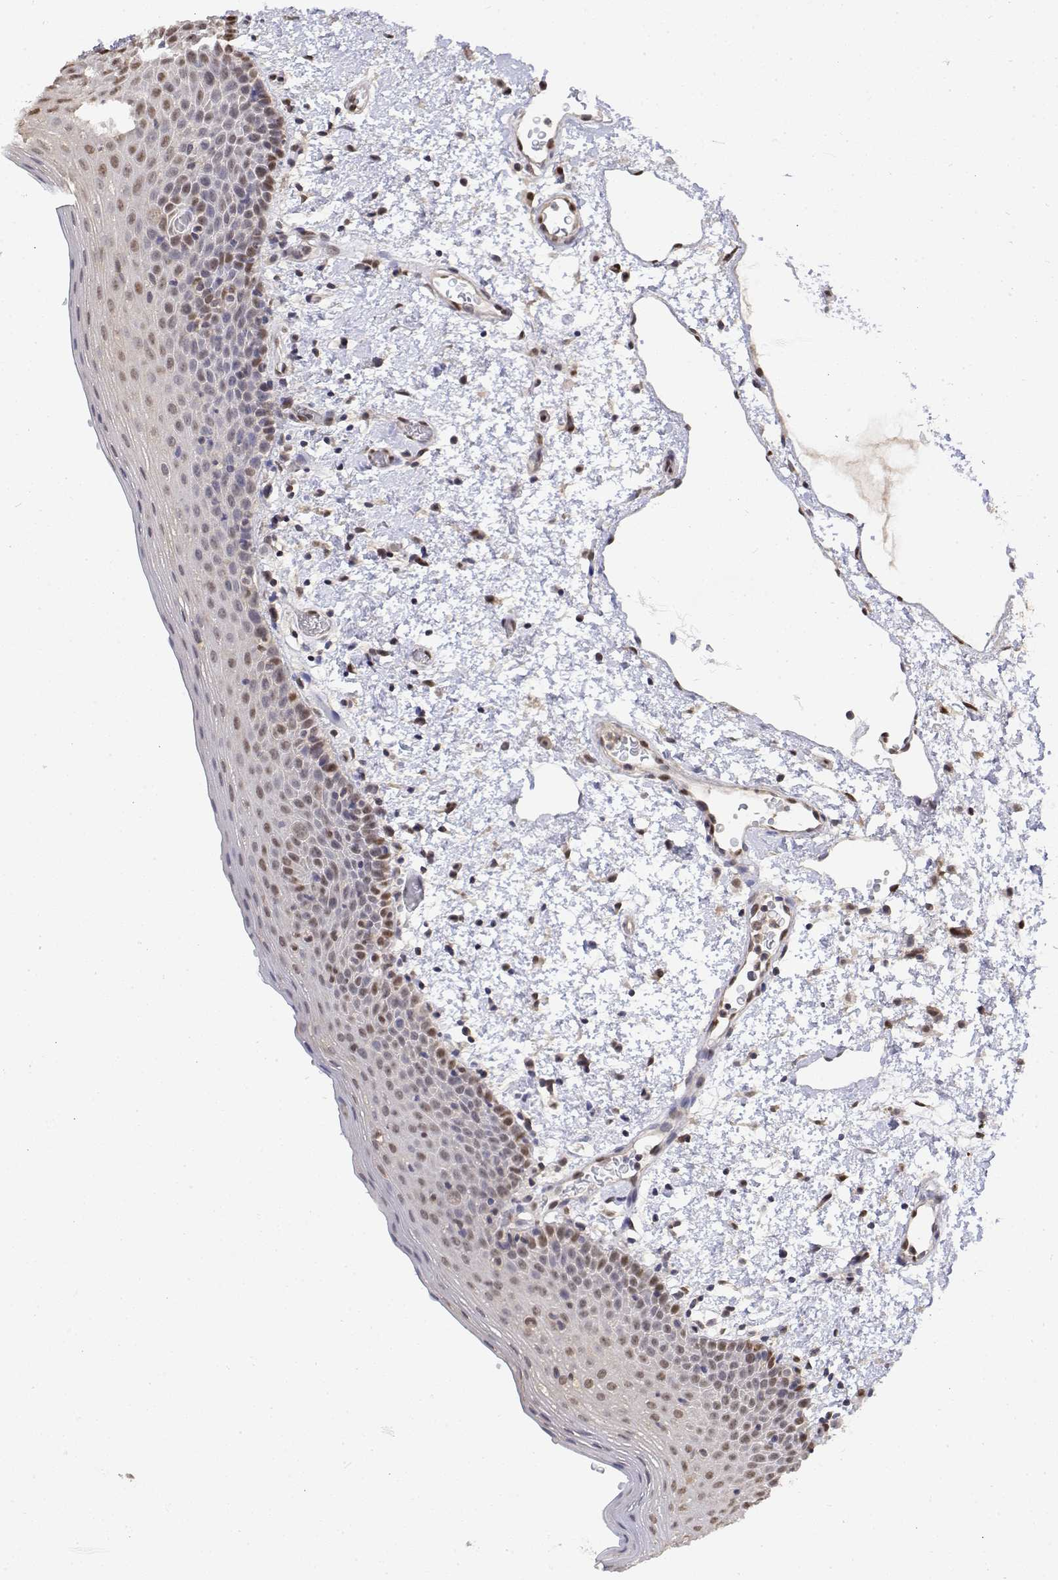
{"staining": {"intensity": "moderate", "quantity": "<25%", "location": "nuclear"}, "tissue": "oral mucosa", "cell_type": "Squamous epithelial cells", "image_type": "normal", "snomed": [{"axis": "morphology", "description": "Normal tissue, NOS"}, {"axis": "topography", "description": "Oral tissue"}, {"axis": "topography", "description": "Head-Neck"}], "caption": "Oral mucosa stained with immunohistochemistry exhibits moderate nuclear expression in about <25% of squamous epithelial cells. Nuclei are stained in blue.", "gene": "TPI1", "patient": {"sex": "female", "age": 55}}